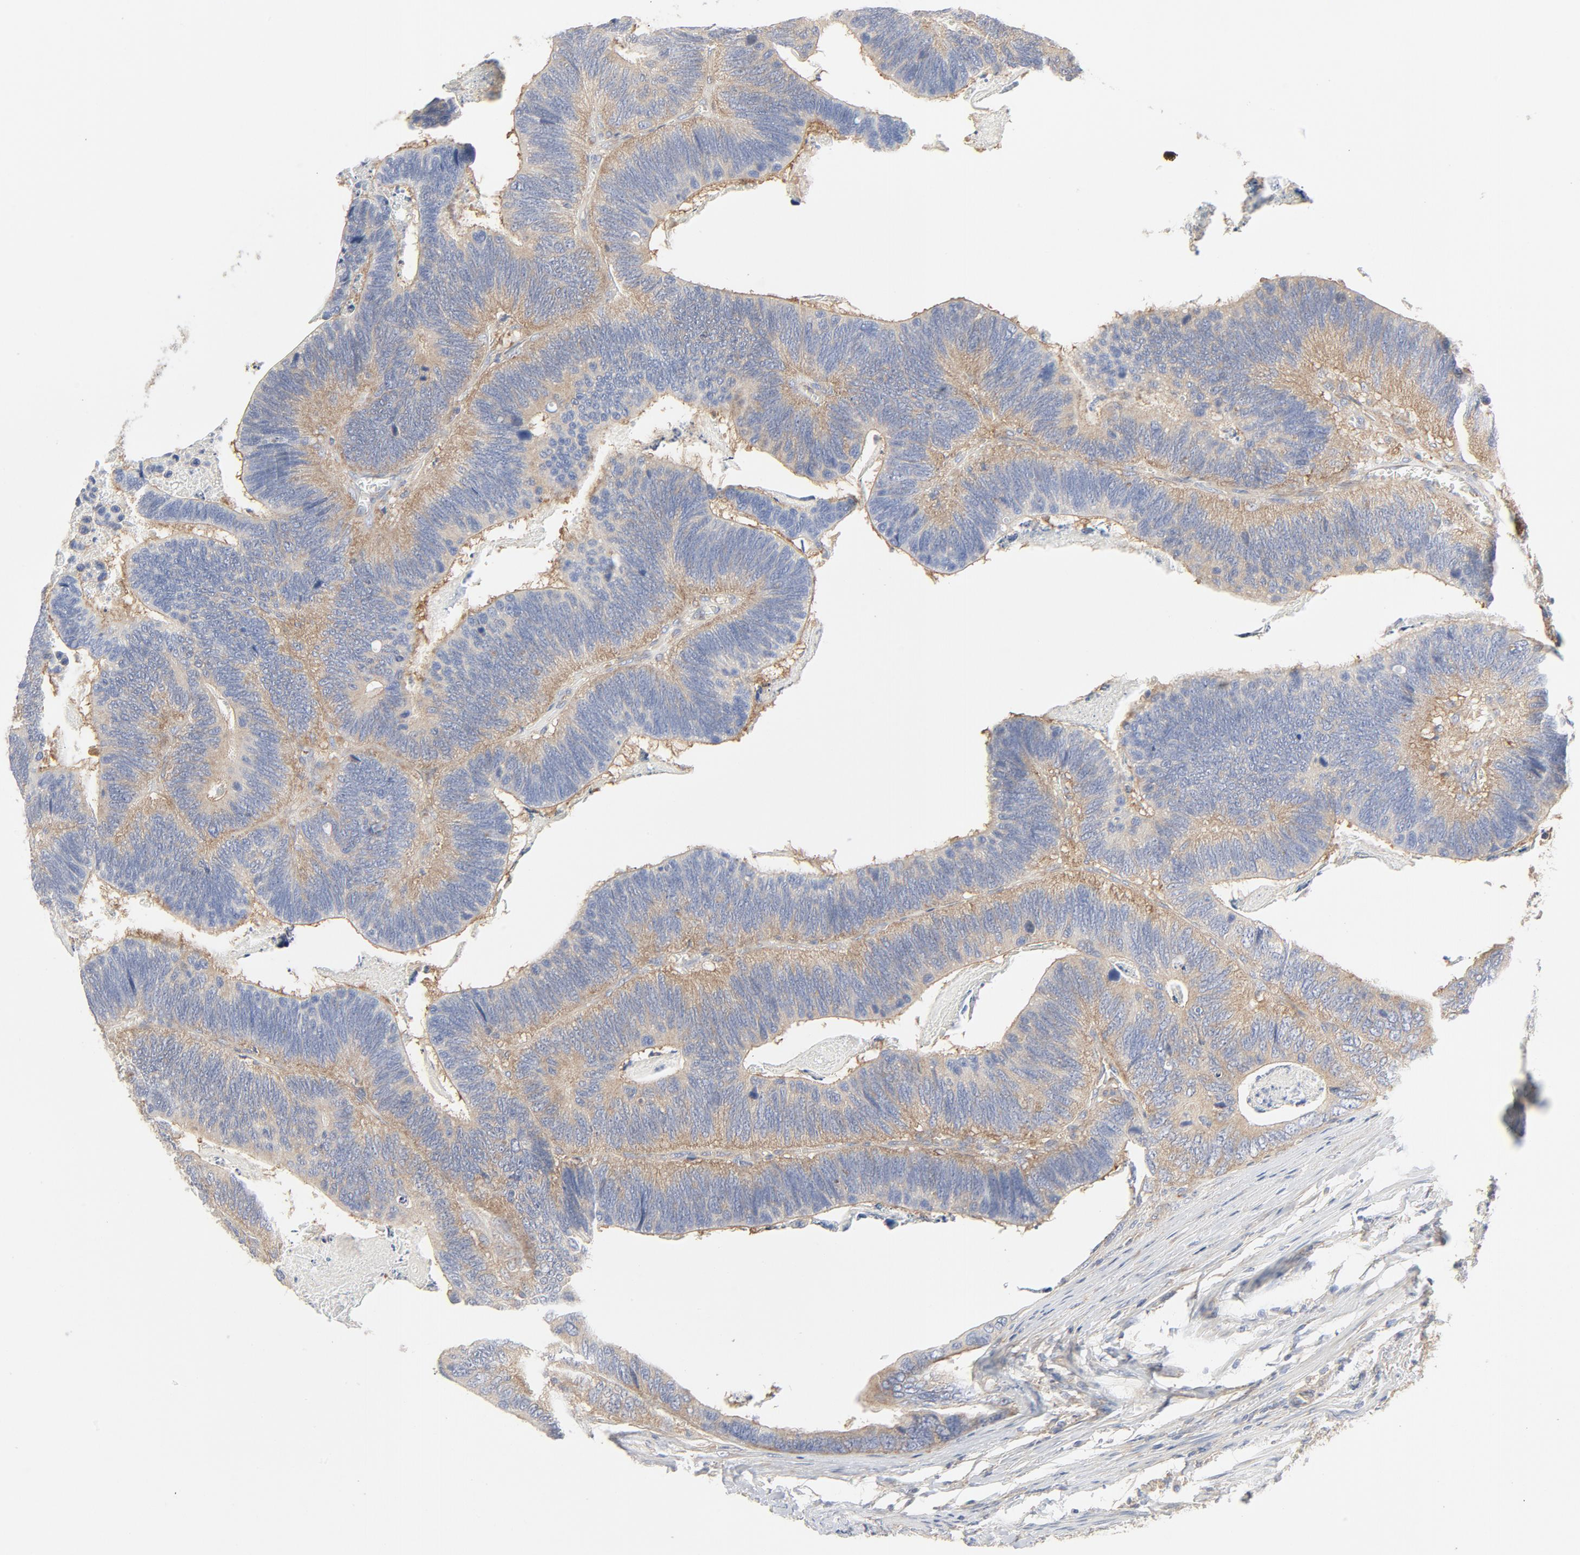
{"staining": {"intensity": "moderate", "quantity": ">75%", "location": "cytoplasmic/membranous"}, "tissue": "colorectal cancer", "cell_type": "Tumor cells", "image_type": "cancer", "snomed": [{"axis": "morphology", "description": "Adenocarcinoma, NOS"}, {"axis": "topography", "description": "Colon"}], "caption": "Tumor cells exhibit moderate cytoplasmic/membranous positivity in about >75% of cells in colorectal adenocarcinoma.", "gene": "RABEP1", "patient": {"sex": "male", "age": 72}}